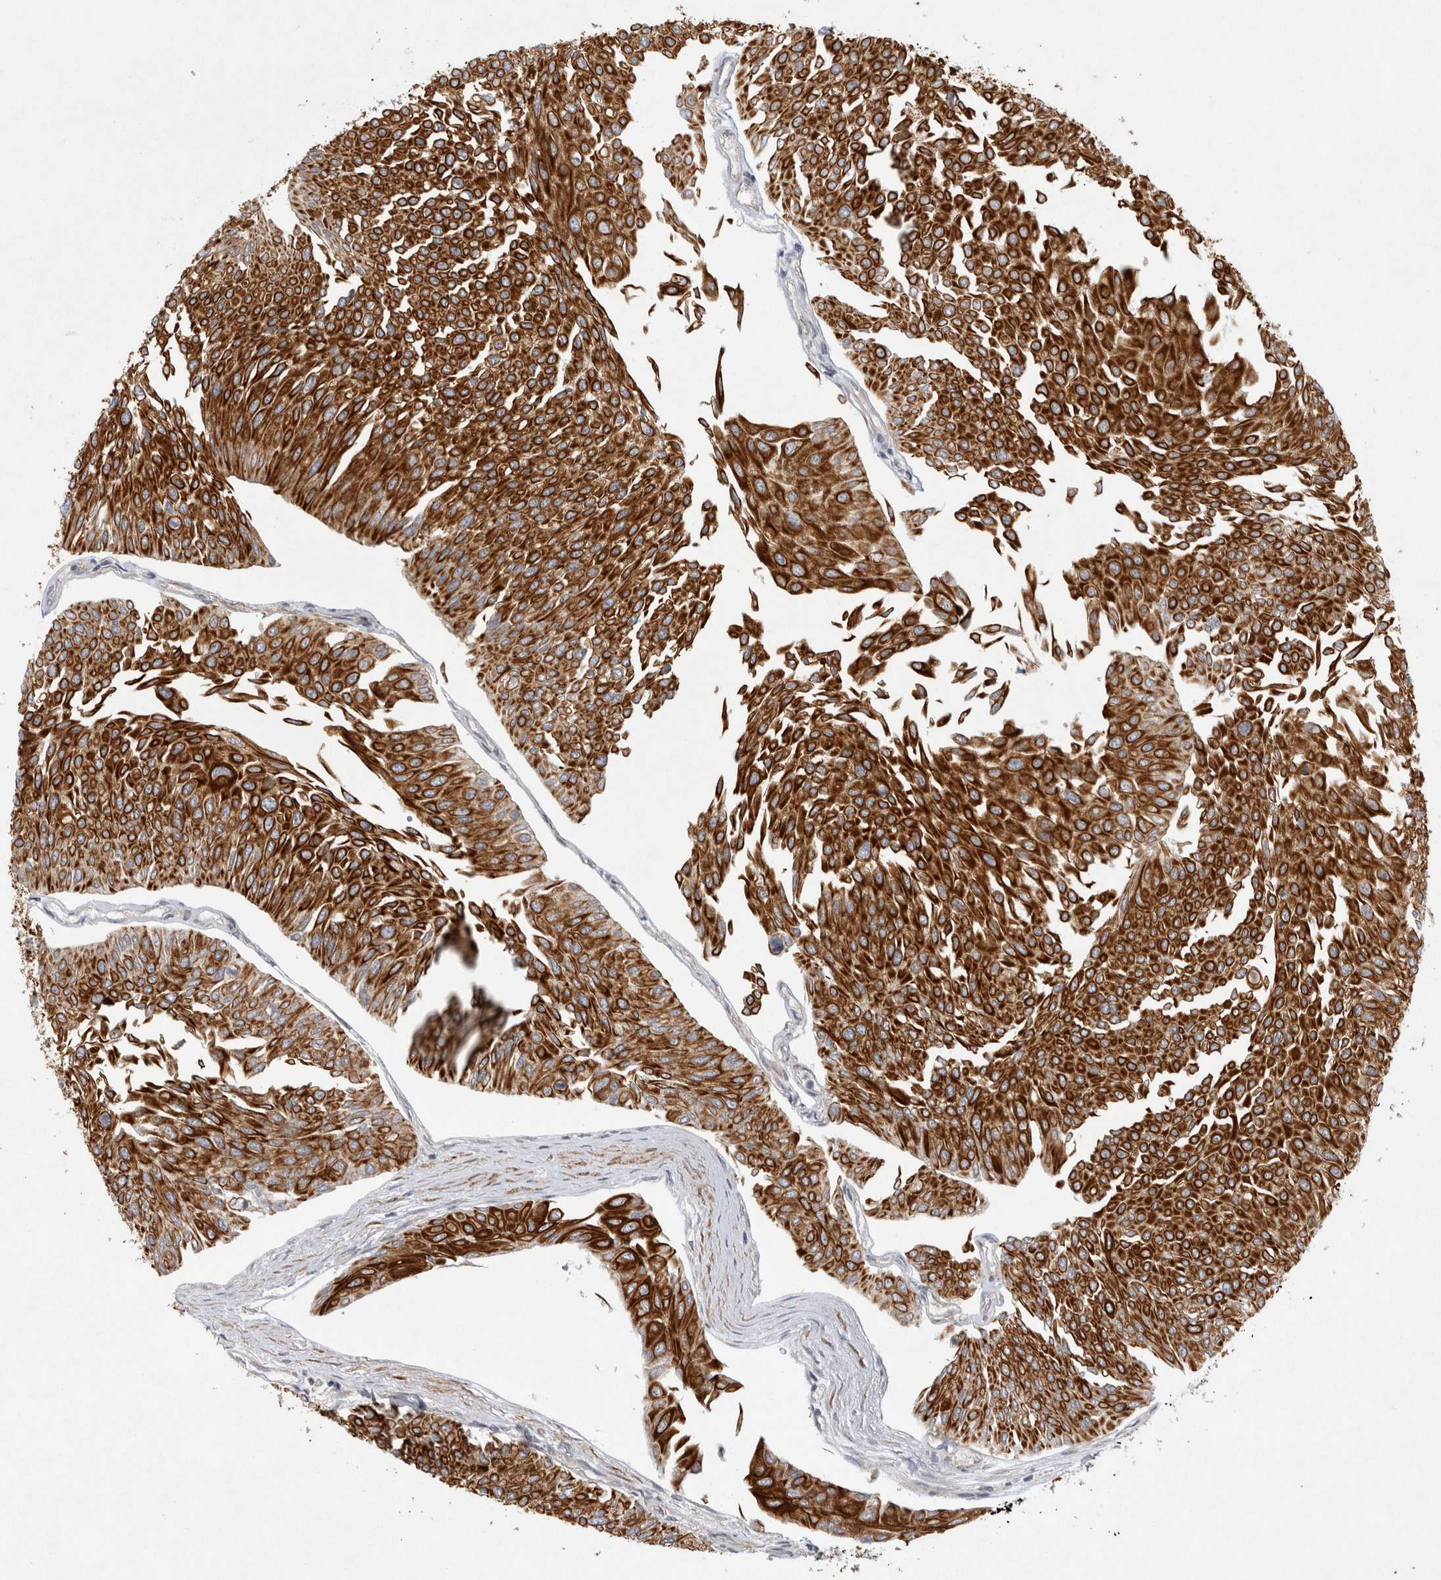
{"staining": {"intensity": "strong", "quantity": ">75%", "location": "cytoplasmic/membranous"}, "tissue": "urothelial cancer", "cell_type": "Tumor cells", "image_type": "cancer", "snomed": [{"axis": "morphology", "description": "Urothelial carcinoma, Low grade"}, {"axis": "topography", "description": "Urinary bladder"}], "caption": "Immunohistochemical staining of human urothelial cancer exhibits strong cytoplasmic/membranous protein staining in about >75% of tumor cells.", "gene": "BZW2", "patient": {"sex": "male", "age": 67}}